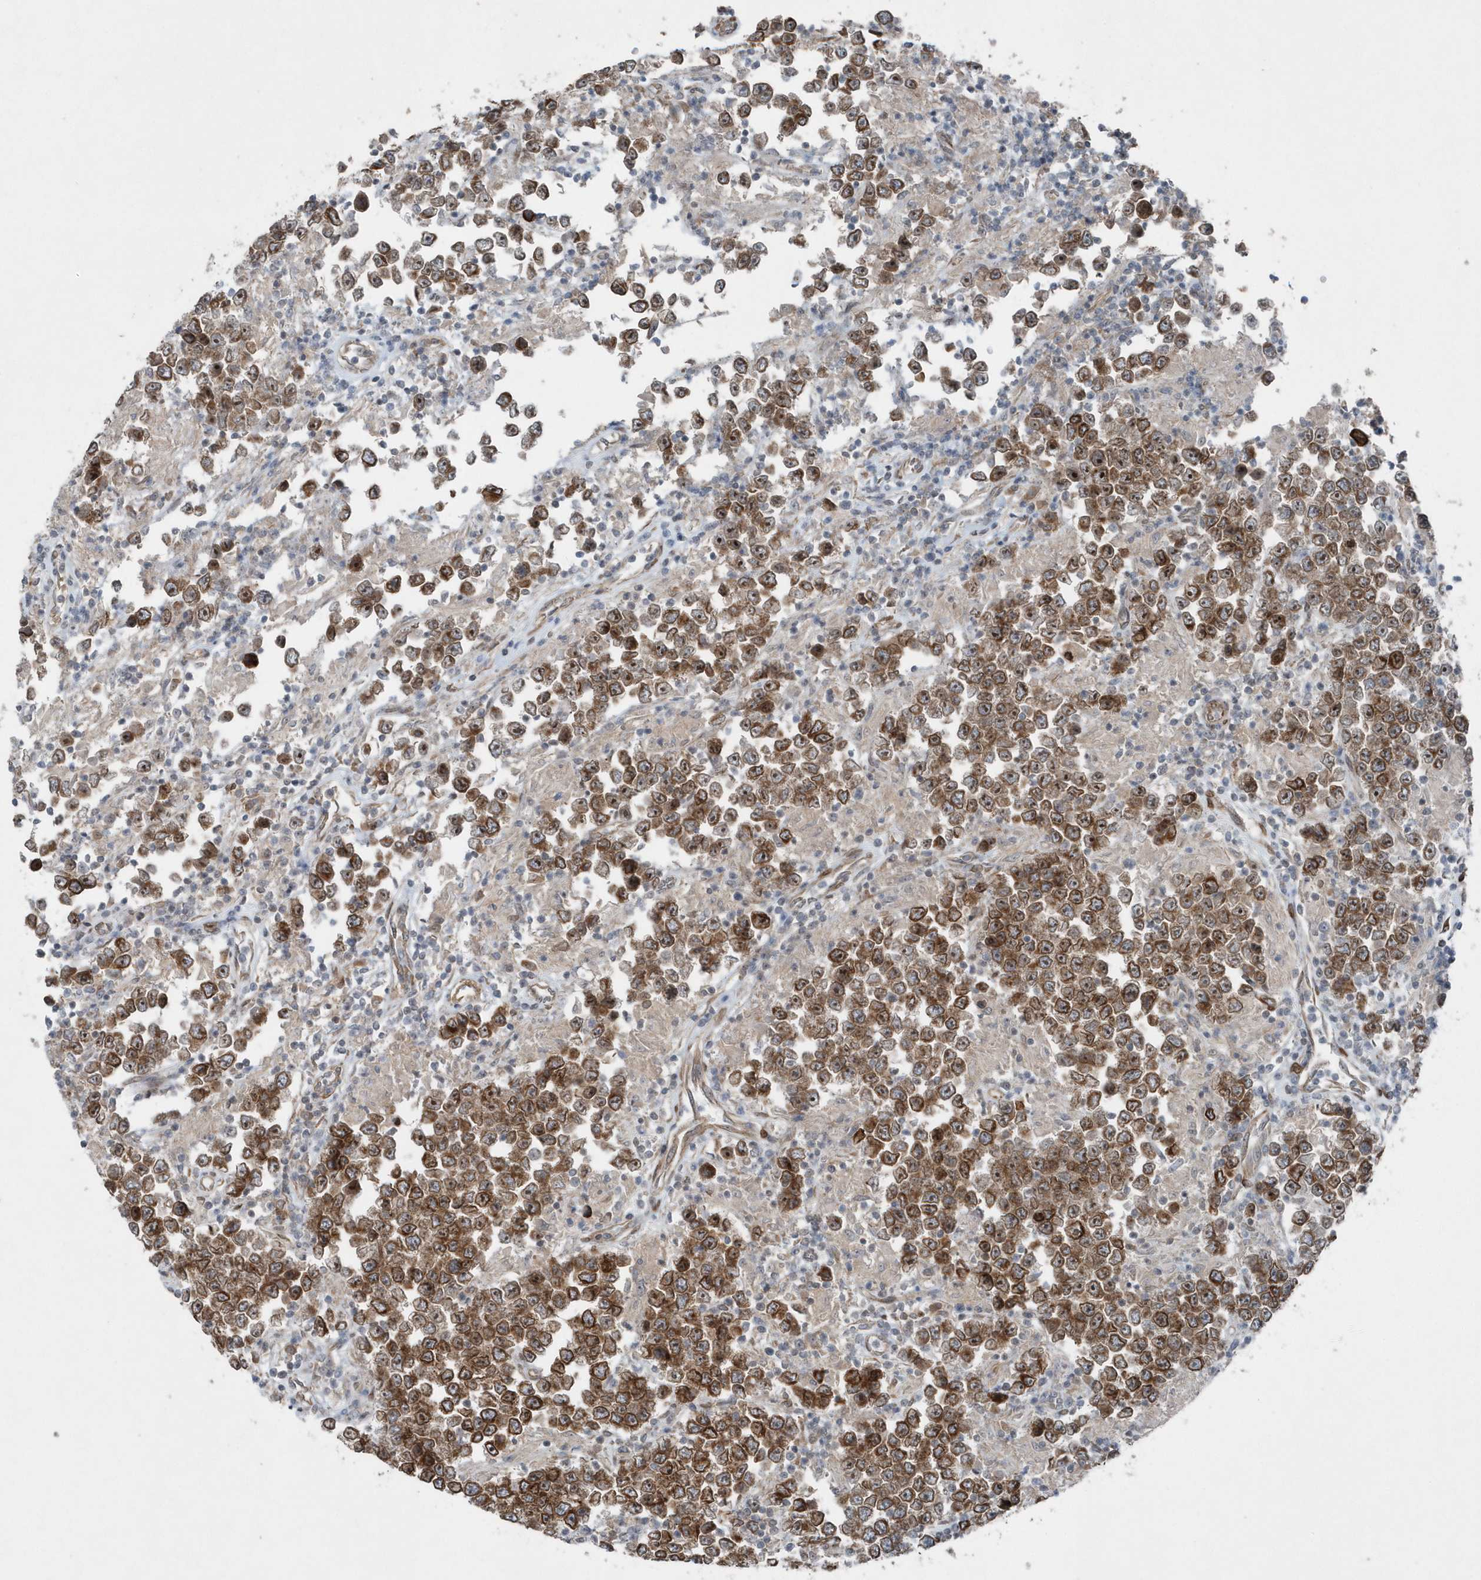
{"staining": {"intensity": "moderate", "quantity": ">75%", "location": "cytoplasmic/membranous,nuclear"}, "tissue": "testis cancer", "cell_type": "Tumor cells", "image_type": "cancer", "snomed": [{"axis": "morphology", "description": "Normal tissue, NOS"}, {"axis": "morphology", "description": "Urothelial carcinoma, High grade"}, {"axis": "morphology", "description": "Seminoma, NOS"}, {"axis": "morphology", "description": "Carcinoma, Embryonal, NOS"}, {"axis": "topography", "description": "Urinary bladder"}, {"axis": "topography", "description": "Testis"}], "caption": "Human embryonal carcinoma (testis) stained for a protein (brown) reveals moderate cytoplasmic/membranous and nuclear positive staining in about >75% of tumor cells.", "gene": "MCC", "patient": {"sex": "male", "age": 41}}